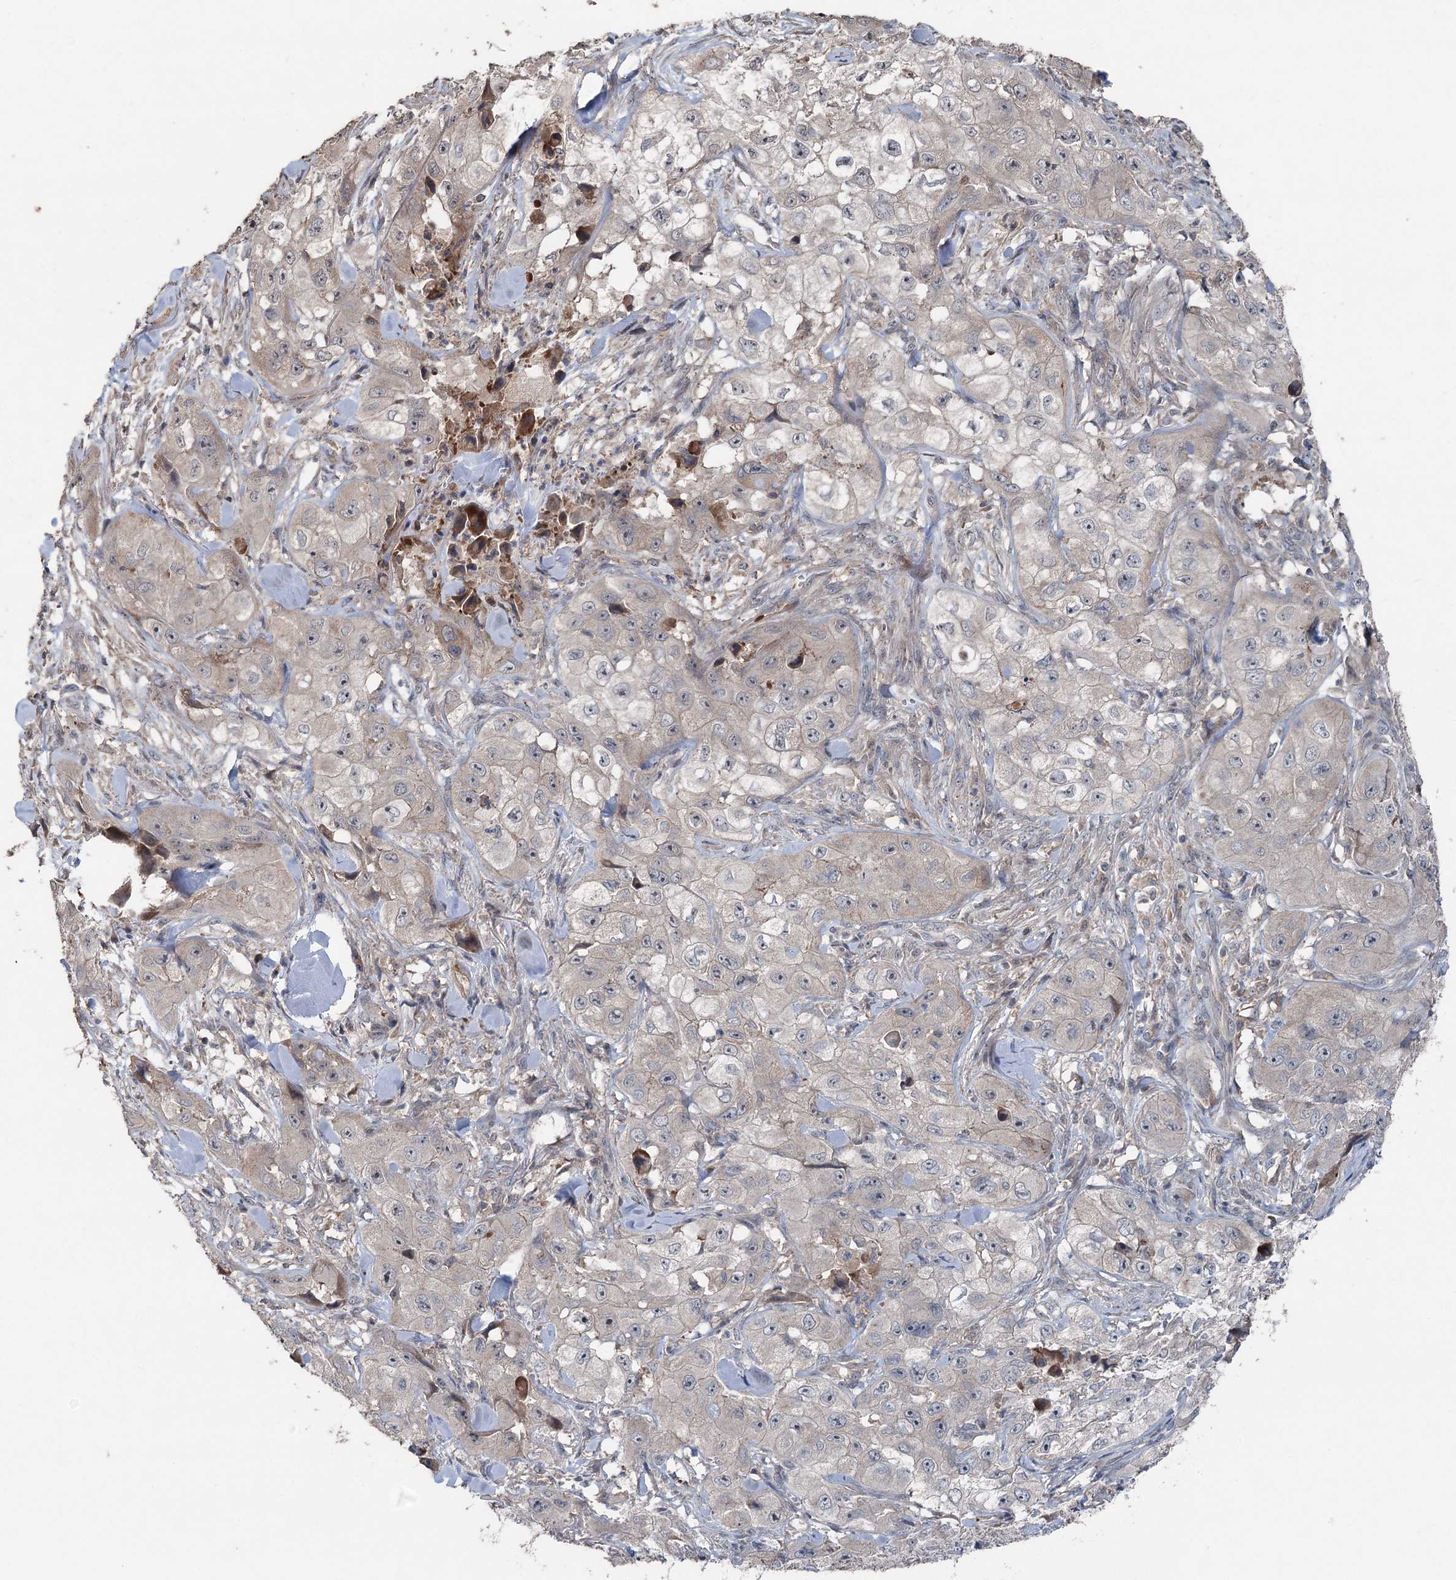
{"staining": {"intensity": "weak", "quantity": "<25%", "location": "cytoplasmic/membranous"}, "tissue": "skin cancer", "cell_type": "Tumor cells", "image_type": "cancer", "snomed": [{"axis": "morphology", "description": "Squamous cell carcinoma, NOS"}, {"axis": "topography", "description": "Skin"}, {"axis": "topography", "description": "Subcutis"}], "caption": "Immunohistochemistry micrograph of neoplastic tissue: skin squamous cell carcinoma stained with DAB shows no significant protein expression in tumor cells.", "gene": "MAPK8IP2", "patient": {"sex": "male", "age": 73}}